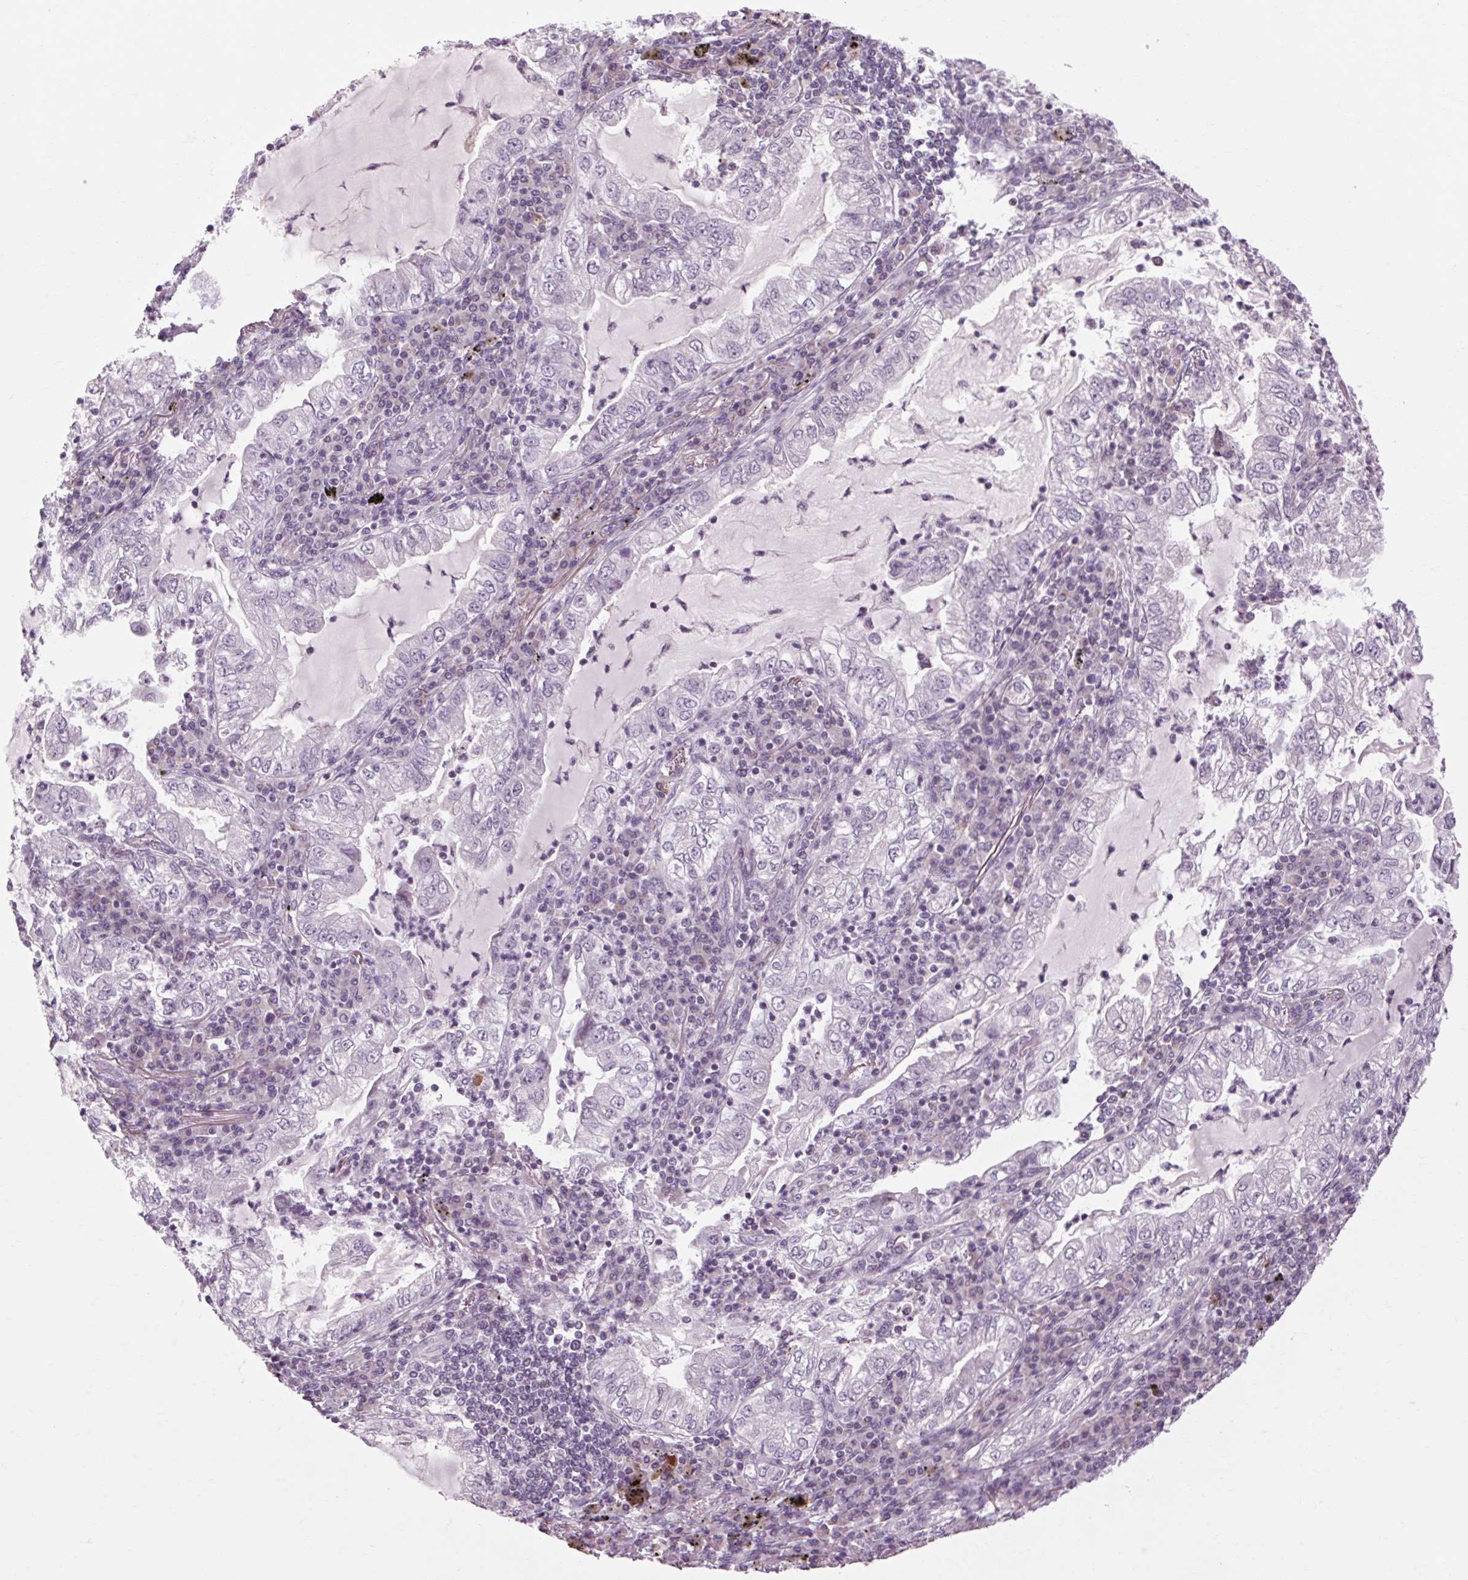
{"staining": {"intensity": "negative", "quantity": "none", "location": "none"}, "tissue": "lung cancer", "cell_type": "Tumor cells", "image_type": "cancer", "snomed": [{"axis": "morphology", "description": "Adenocarcinoma, NOS"}, {"axis": "topography", "description": "Lung"}], "caption": "IHC micrograph of lung cancer stained for a protein (brown), which displays no expression in tumor cells.", "gene": "KLHL40", "patient": {"sex": "female", "age": 73}}